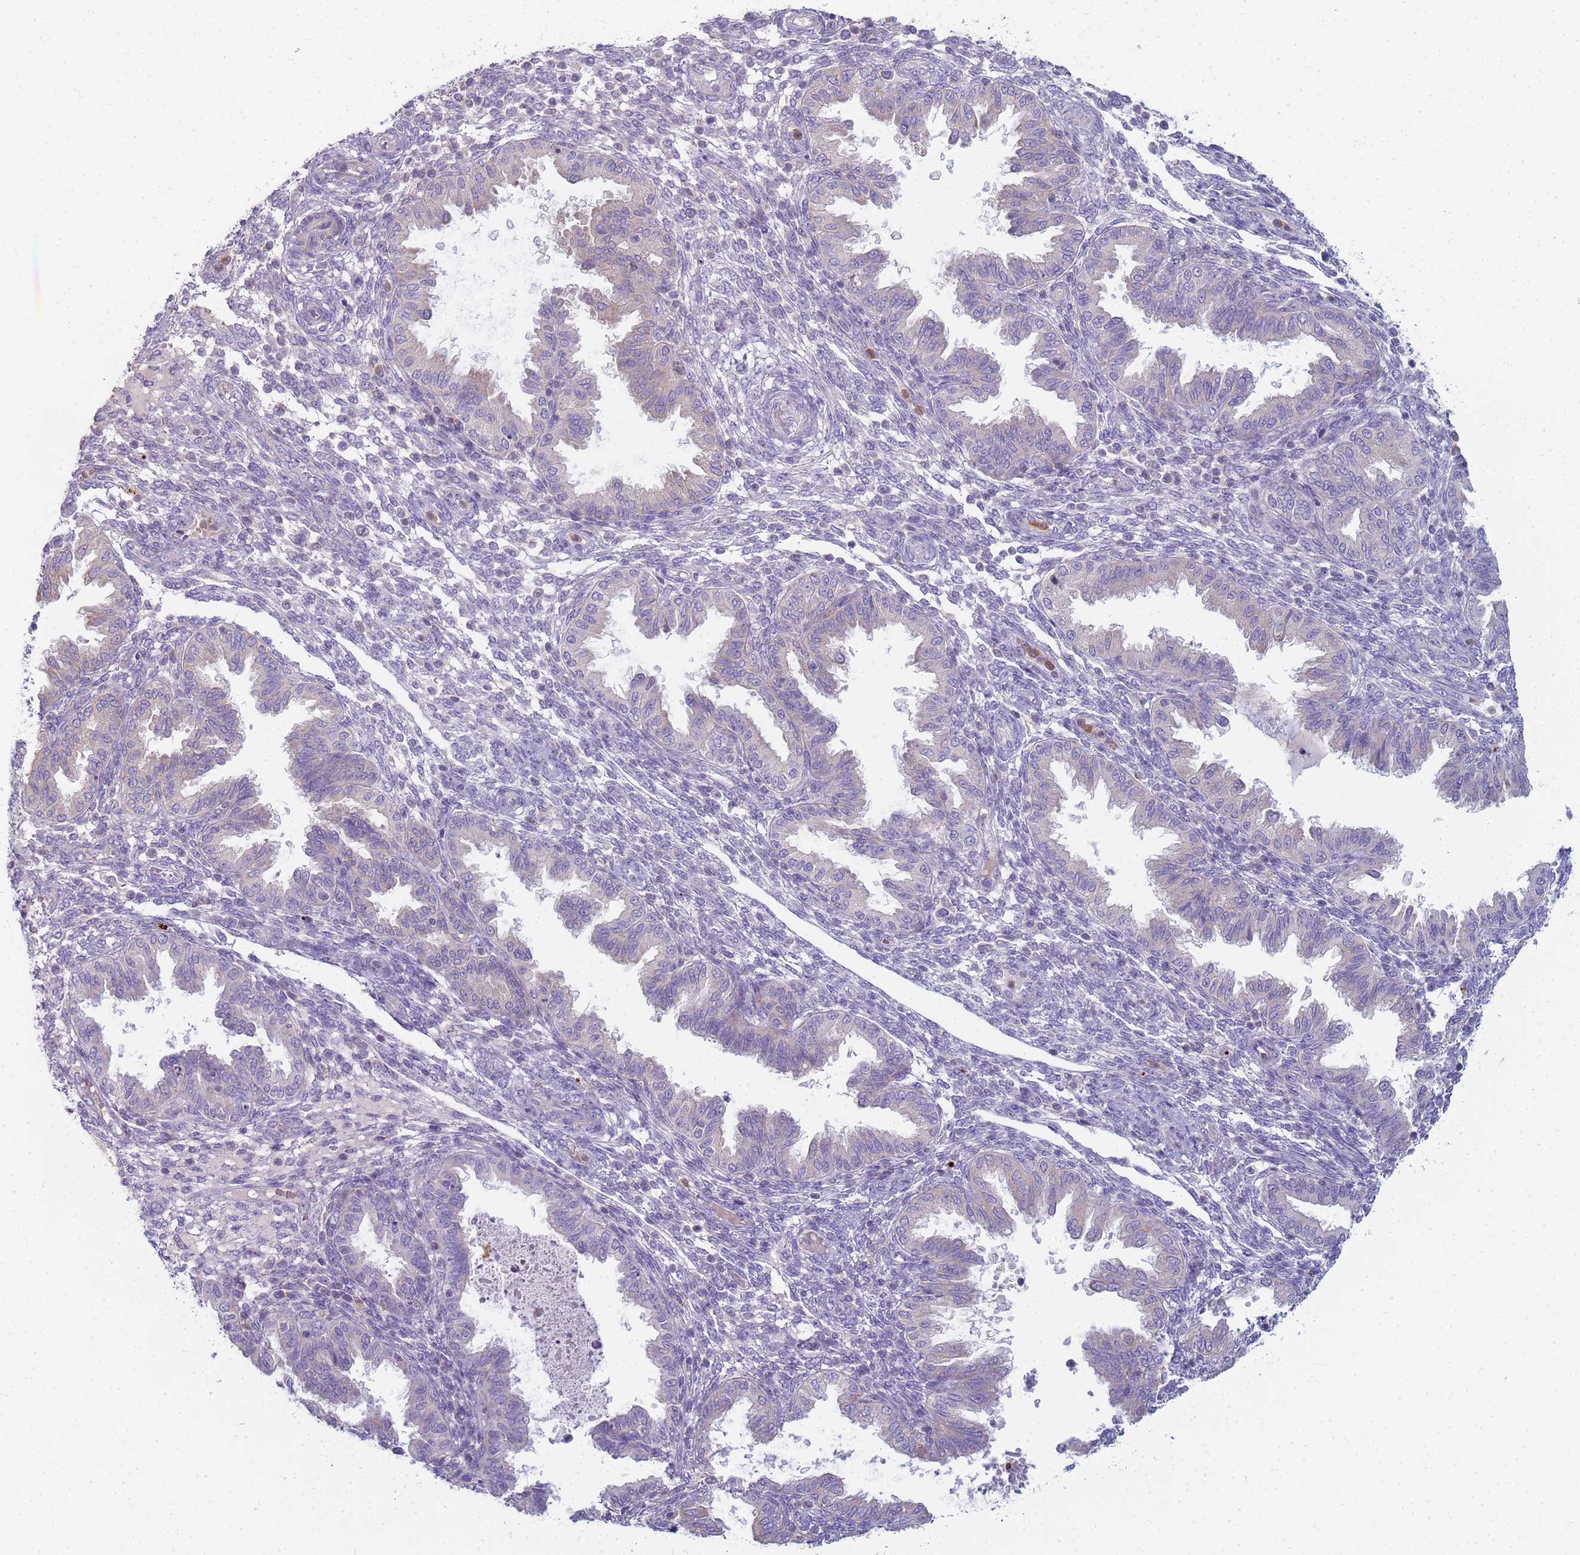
{"staining": {"intensity": "negative", "quantity": "none", "location": "none"}, "tissue": "endometrium", "cell_type": "Cells in endometrial stroma", "image_type": "normal", "snomed": [{"axis": "morphology", "description": "Normal tissue, NOS"}, {"axis": "topography", "description": "Endometrium"}], "caption": "Immunohistochemical staining of unremarkable endometrium exhibits no significant positivity in cells in endometrial stroma.", "gene": "CR1", "patient": {"sex": "female", "age": 33}}